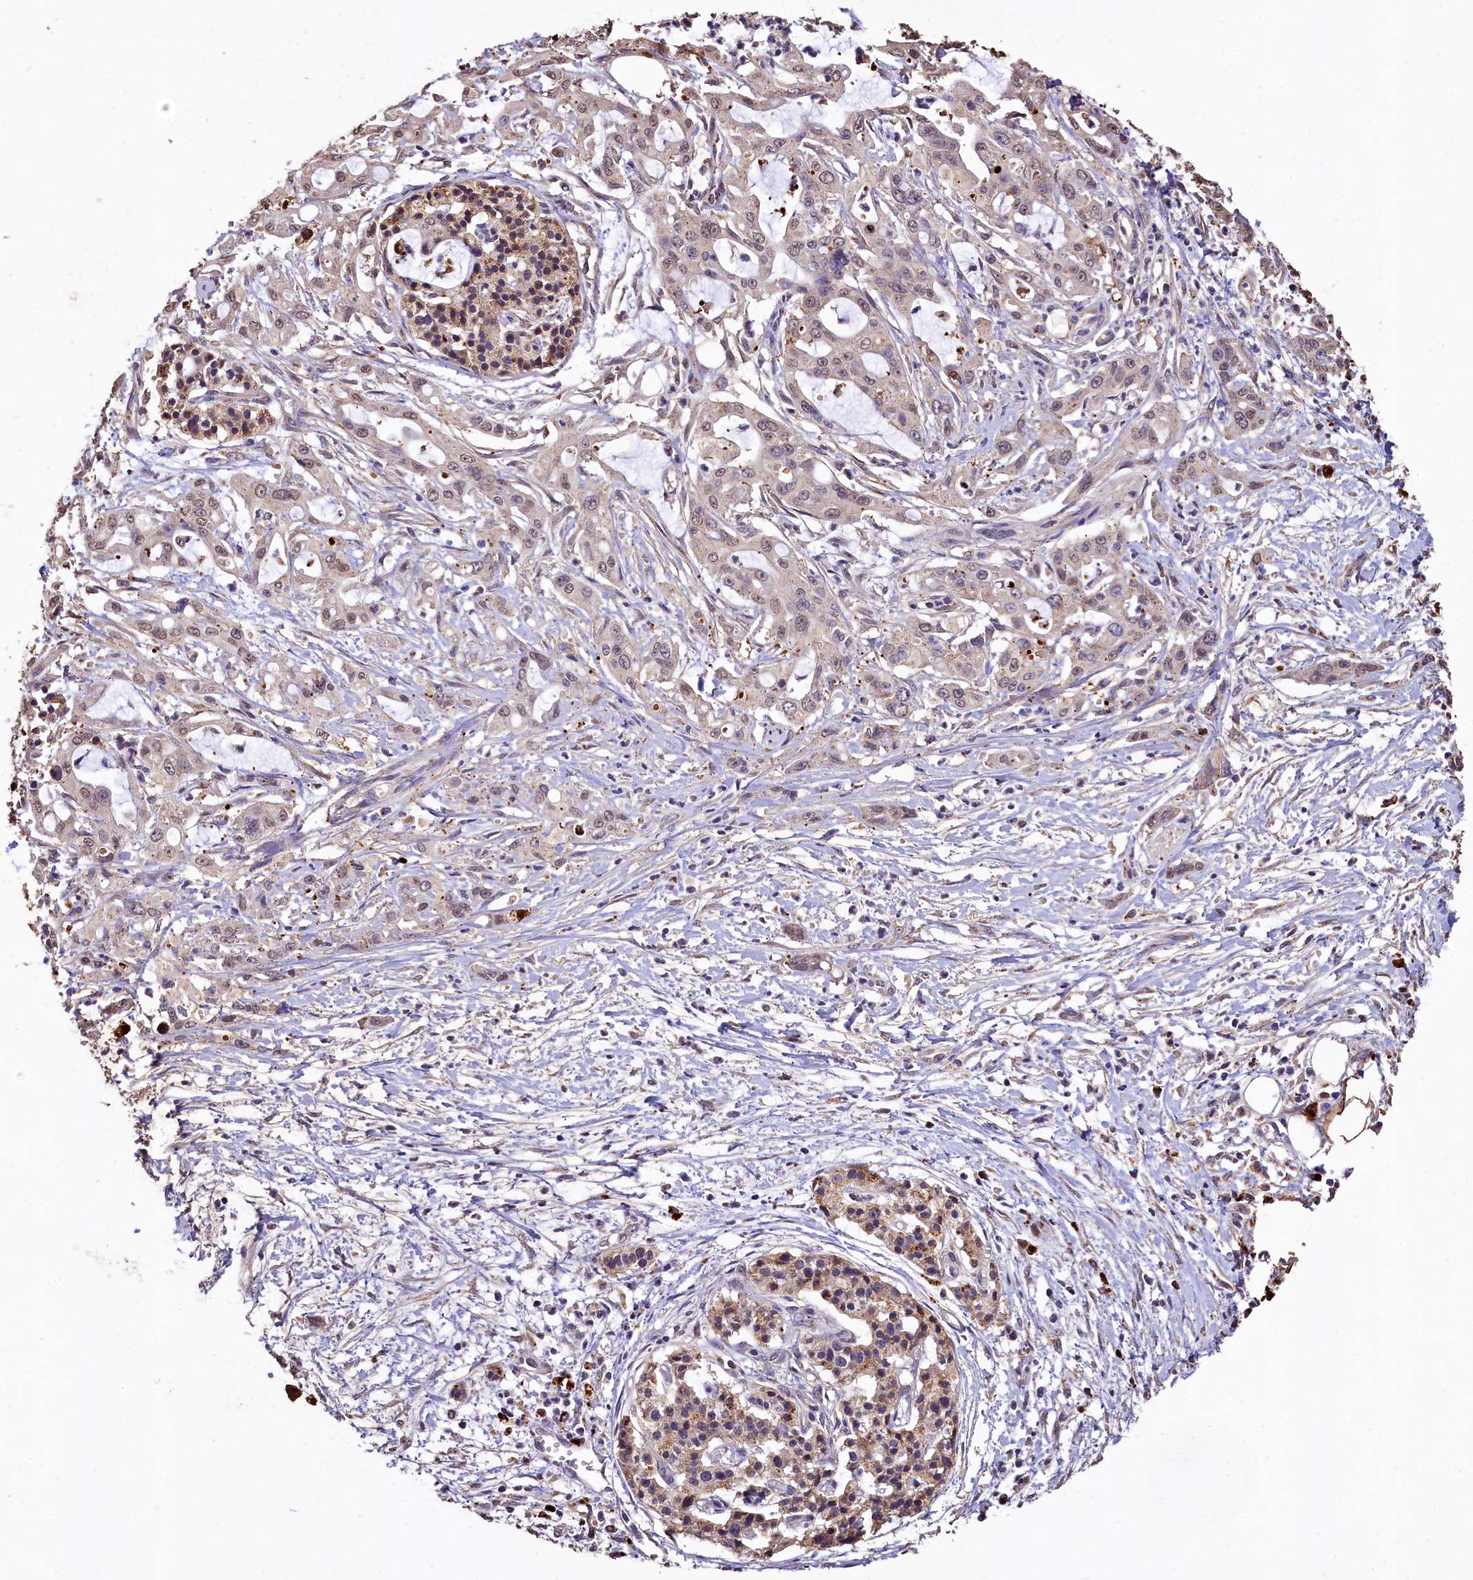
{"staining": {"intensity": "weak", "quantity": "25%-75%", "location": "cytoplasmic/membranous,nuclear"}, "tissue": "pancreatic cancer", "cell_type": "Tumor cells", "image_type": "cancer", "snomed": [{"axis": "morphology", "description": "Adenocarcinoma, NOS"}, {"axis": "topography", "description": "Pancreas"}], "caption": "Tumor cells display low levels of weak cytoplasmic/membranous and nuclear staining in about 25%-75% of cells in human pancreatic cancer. Nuclei are stained in blue.", "gene": "LSM4", "patient": {"sex": "male", "age": 68}}